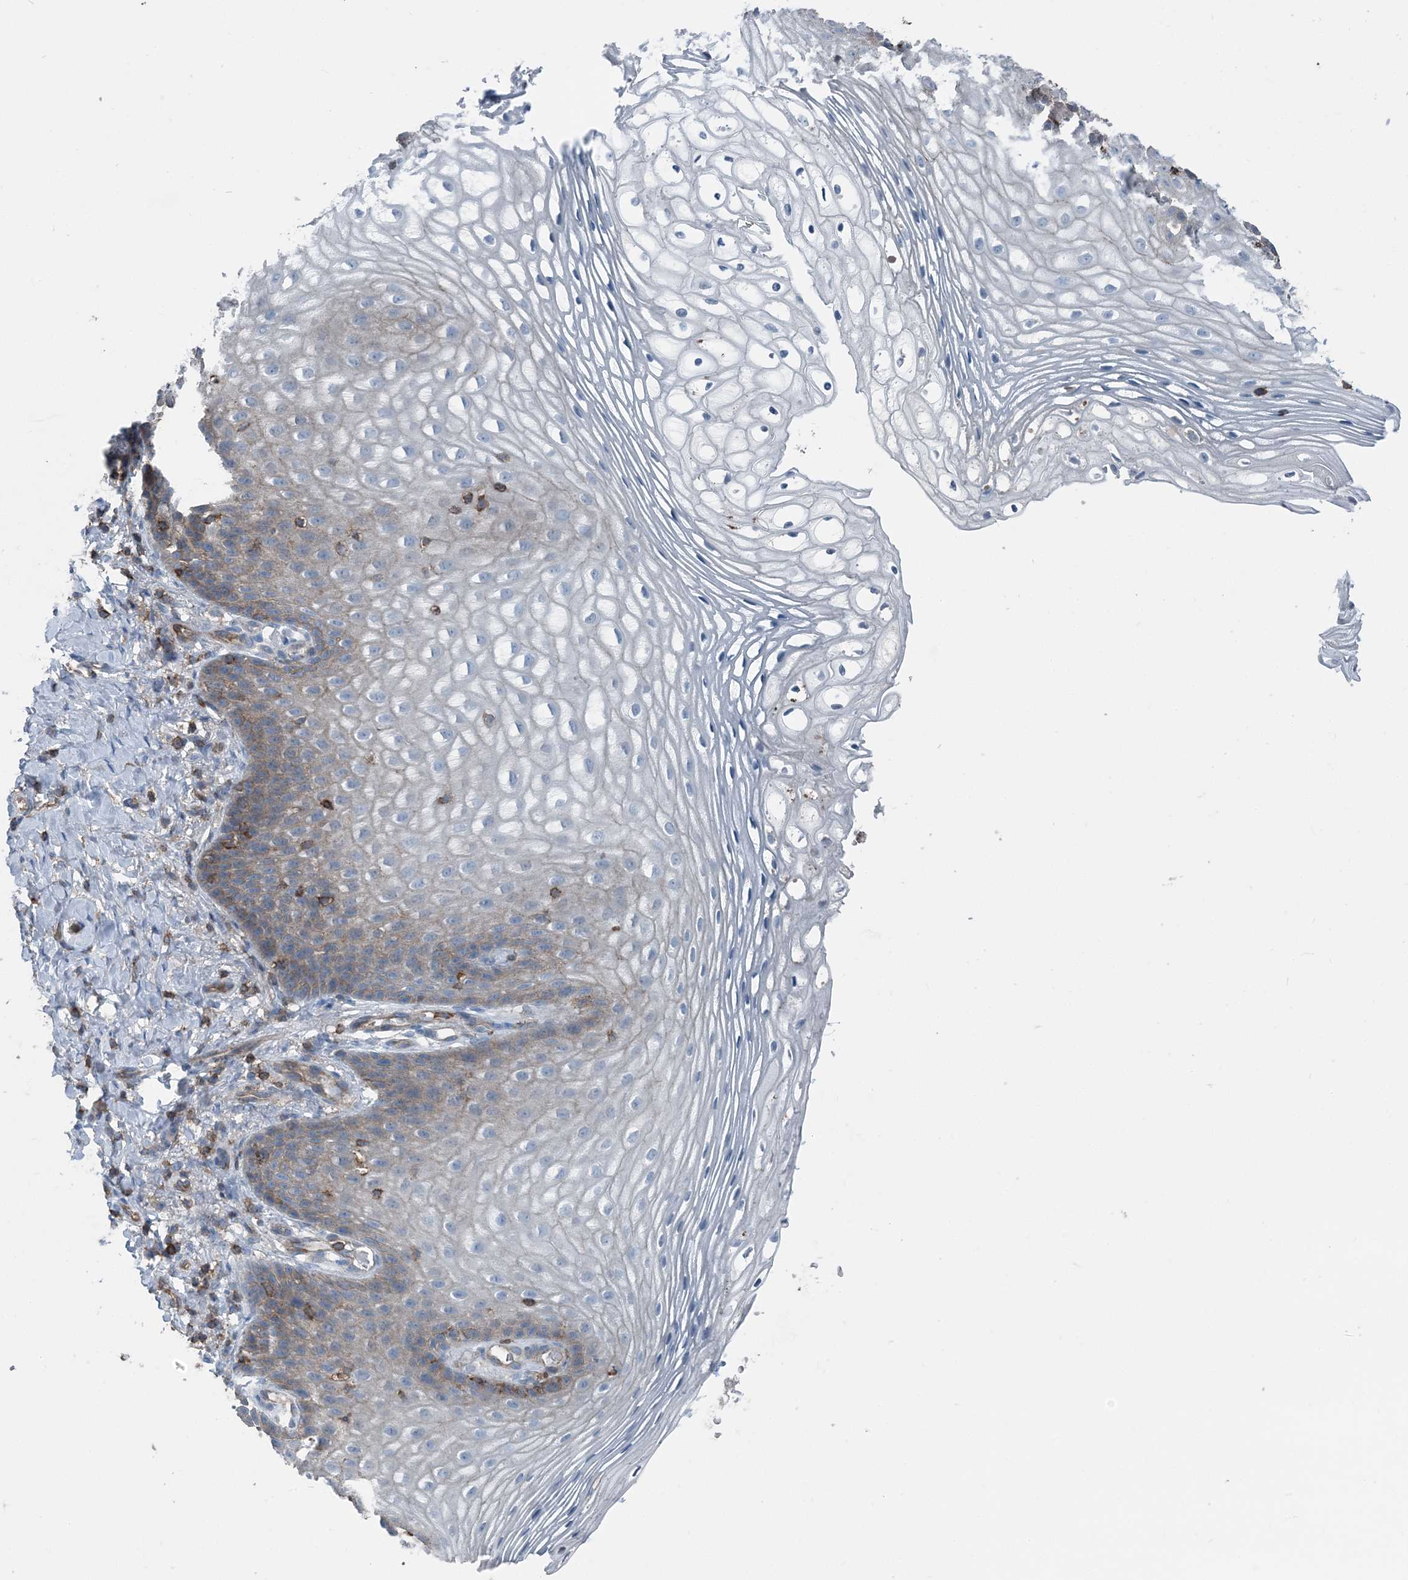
{"staining": {"intensity": "weak", "quantity": "<25%", "location": "cytoplasmic/membranous"}, "tissue": "vagina", "cell_type": "Squamous epithelial cells", "image_type": "normal", "snomed": [{"axis": "morphology", "description": "Normal tissue, NOS"}, {"axis": "topography", "description": "Vagina"}], "caption": "The immunohistochemistry photomicrograph has no significant staining in squamous epithelial cells of vagina. (DAB (3,3'-diaminobenzidine) IHC, high magnification).", "gene": "CFL1", "patient": {"sex": "female", "age": 60}}